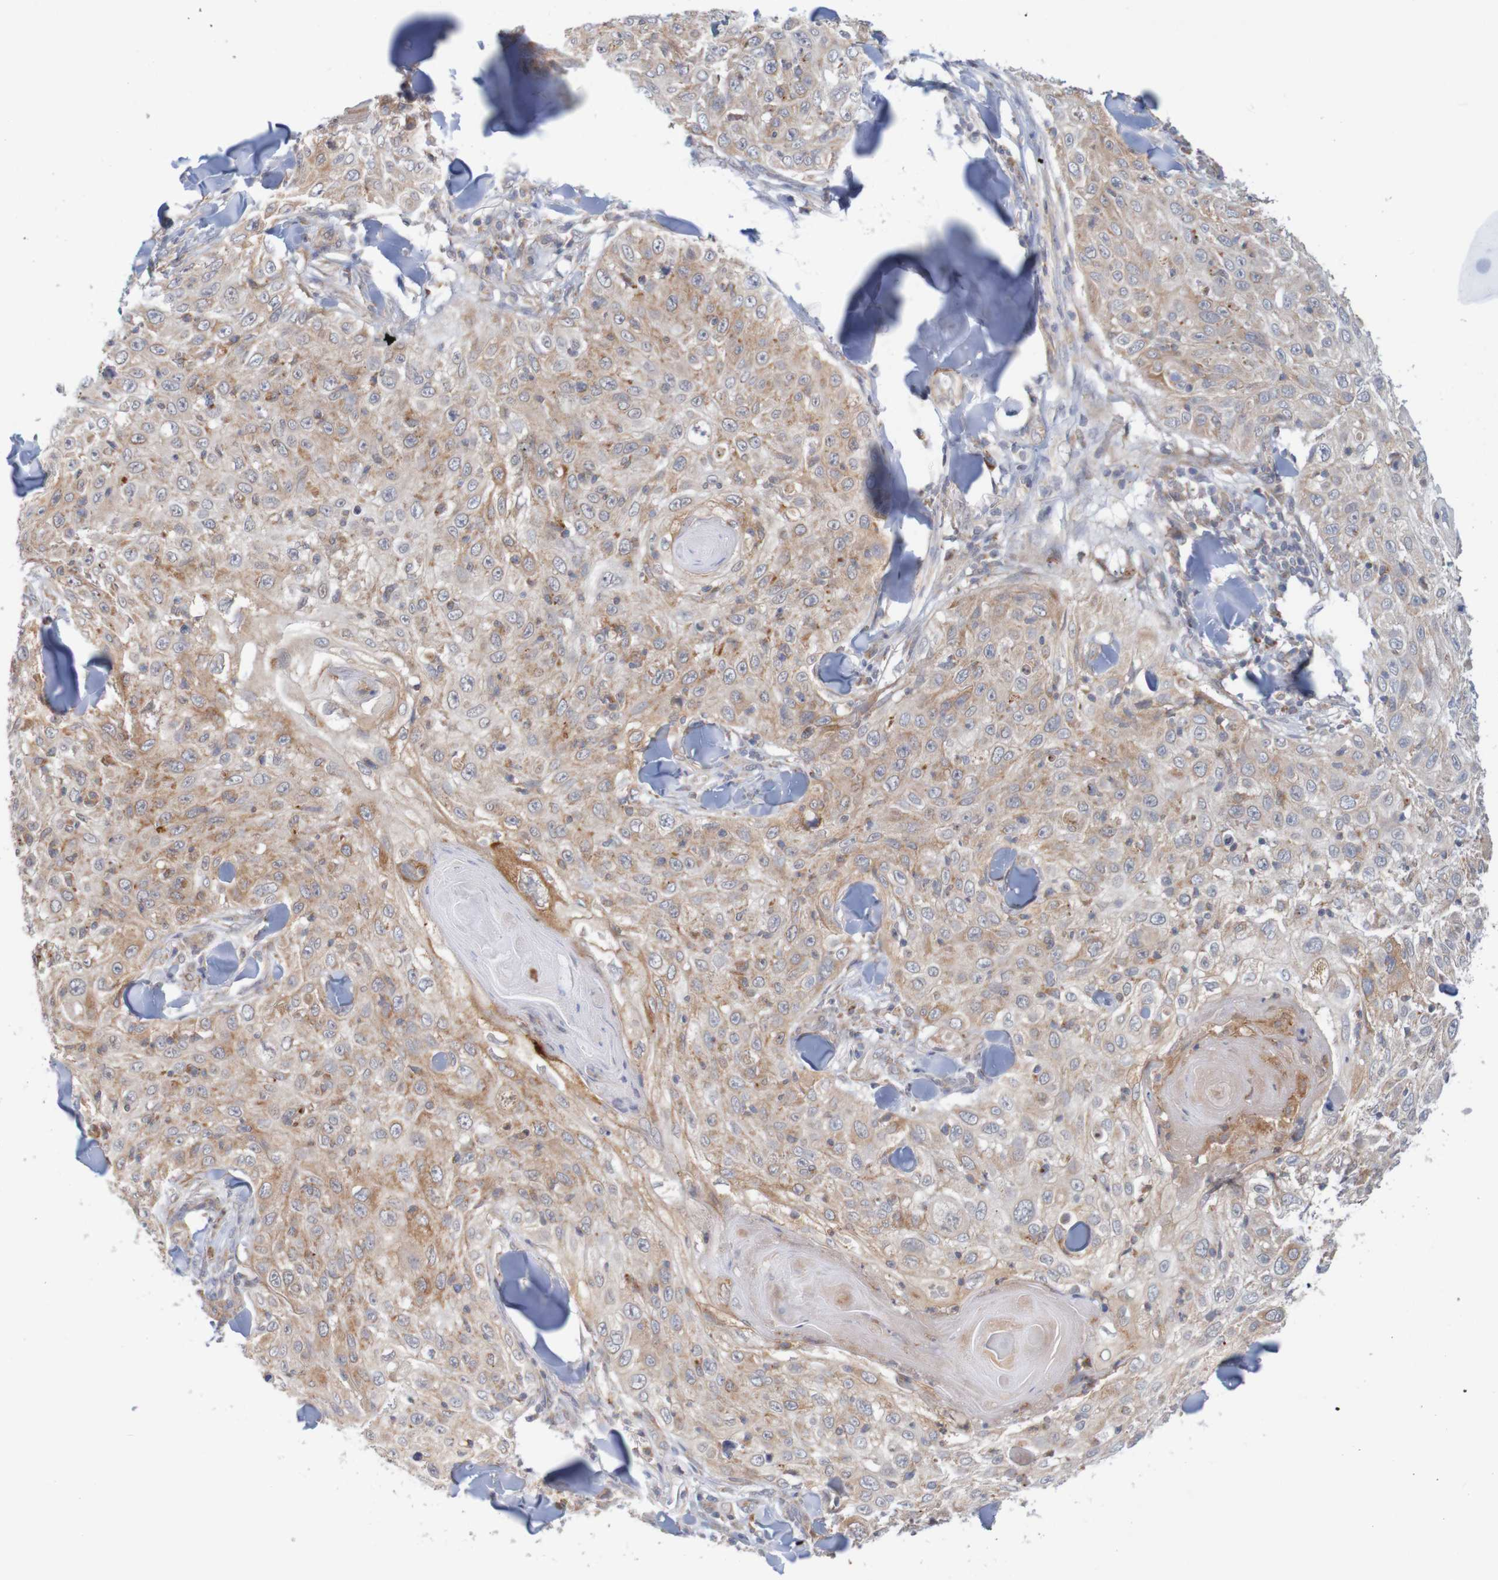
{"staining": {"intensity": "weak", "quantity": ">75%", "location": "cytoplasmic/membranous"}, "tissue": "skin cancer", "cell_type": "Tumor cells", "image_type": "cancer", "snomed": [{"axis": "morphology", "description": "Squamous cell carcinoma, NOS"}, {"axis": "topography", "description": "Skin"}], "caption": "Human skin cancer (squamous cell carcinoma) stained with a protein marker exhibits weak staining in tumor cells.", "gene": "NAV2", "patient": {"sex": "male", "age": 86}}